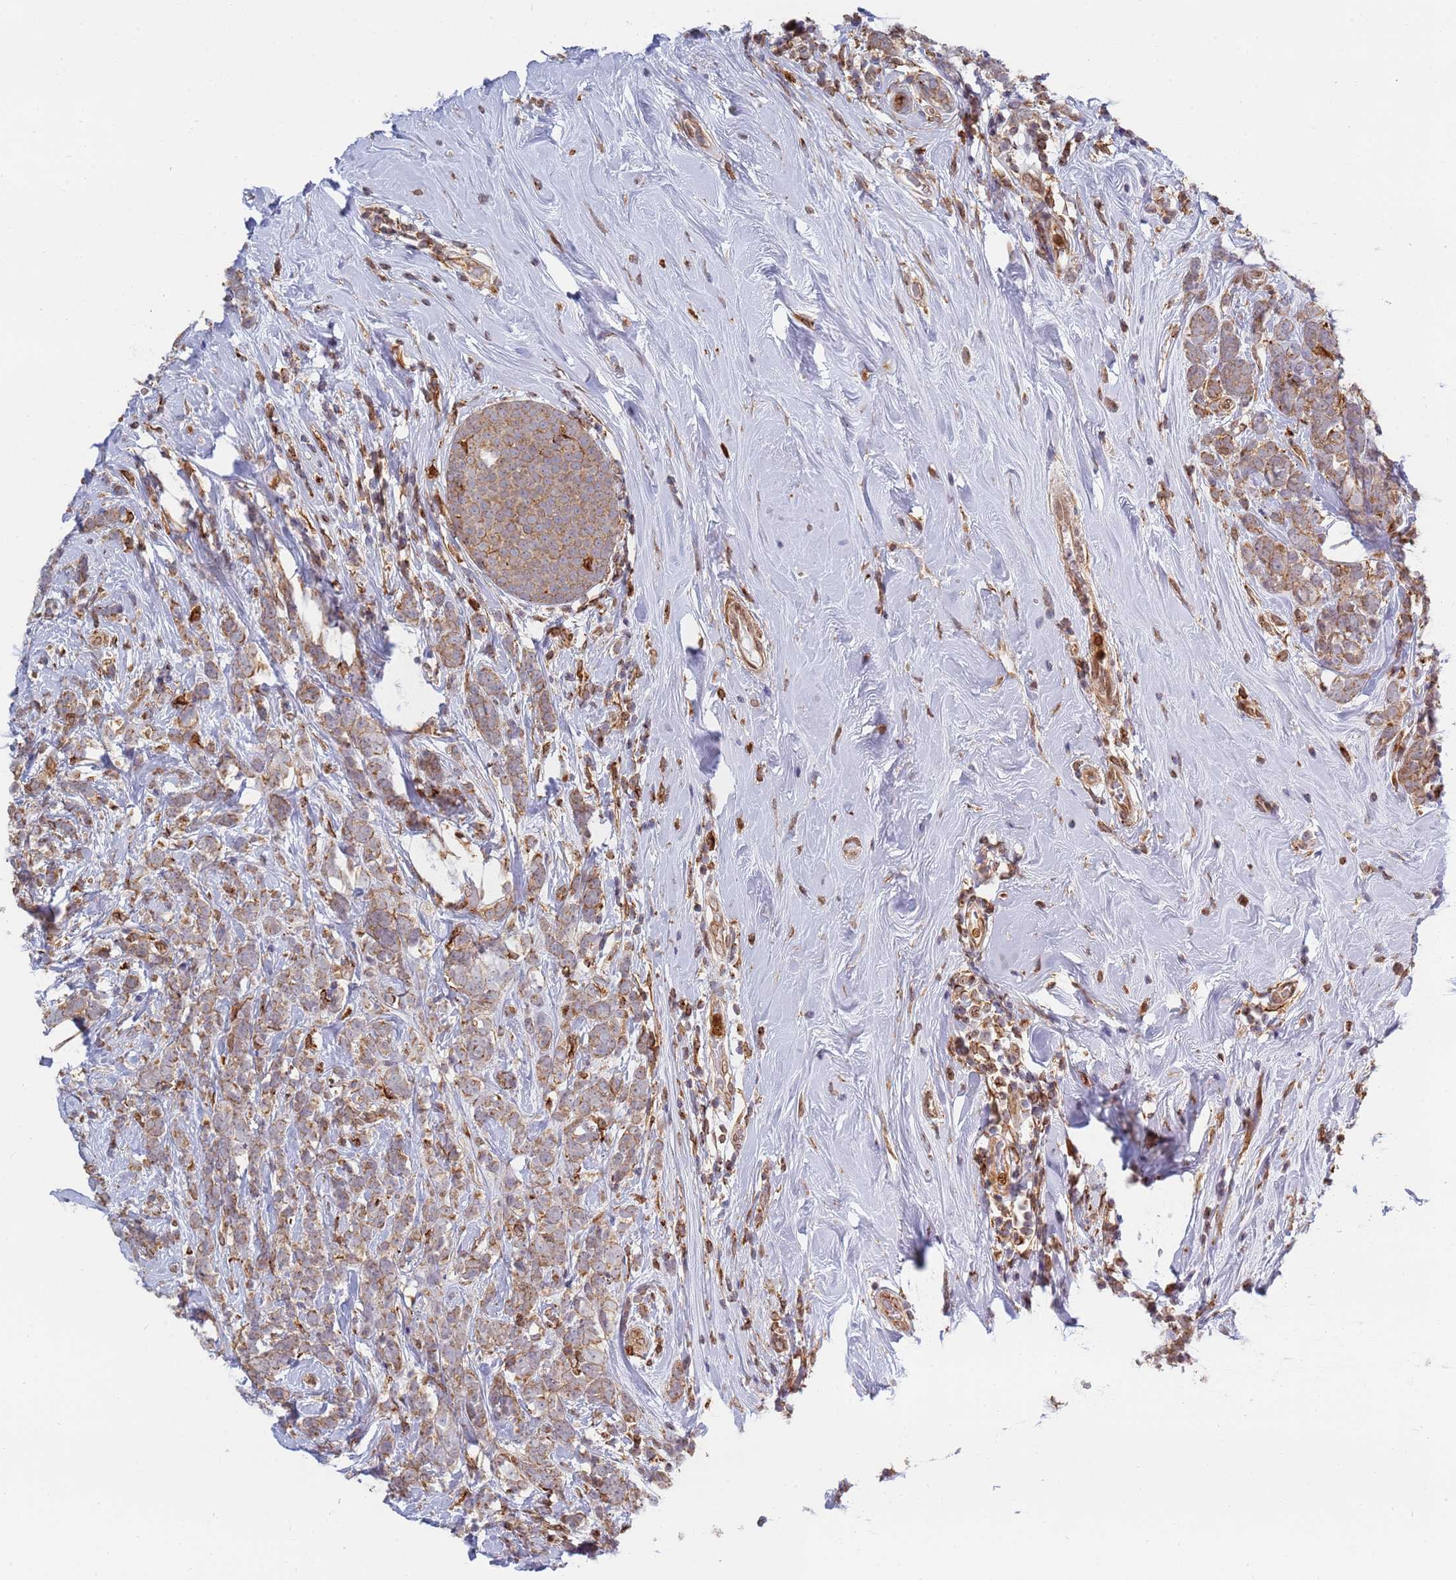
{"staining": {"intensity": "moderate", "quantity": ">75%", "location": "cytoplasmic/membranous"}, "tissue": "breast cancer", "cell_type": "Tumor cells", "image_type": "cancer", "snomed": [{"axis": "morphology", "description": "Lobular carcinoma"}, {"axis": "topography", "description": "Breast"}], "caption": "IHC of human breast cancer (lobular carcinoma) demonstrates medium levels of moderate cytoplasmic/membranous staining in approximately >75% of tumor cells.", "gene": "CEP170", "patient": {"sex": "female", "age": 58}}